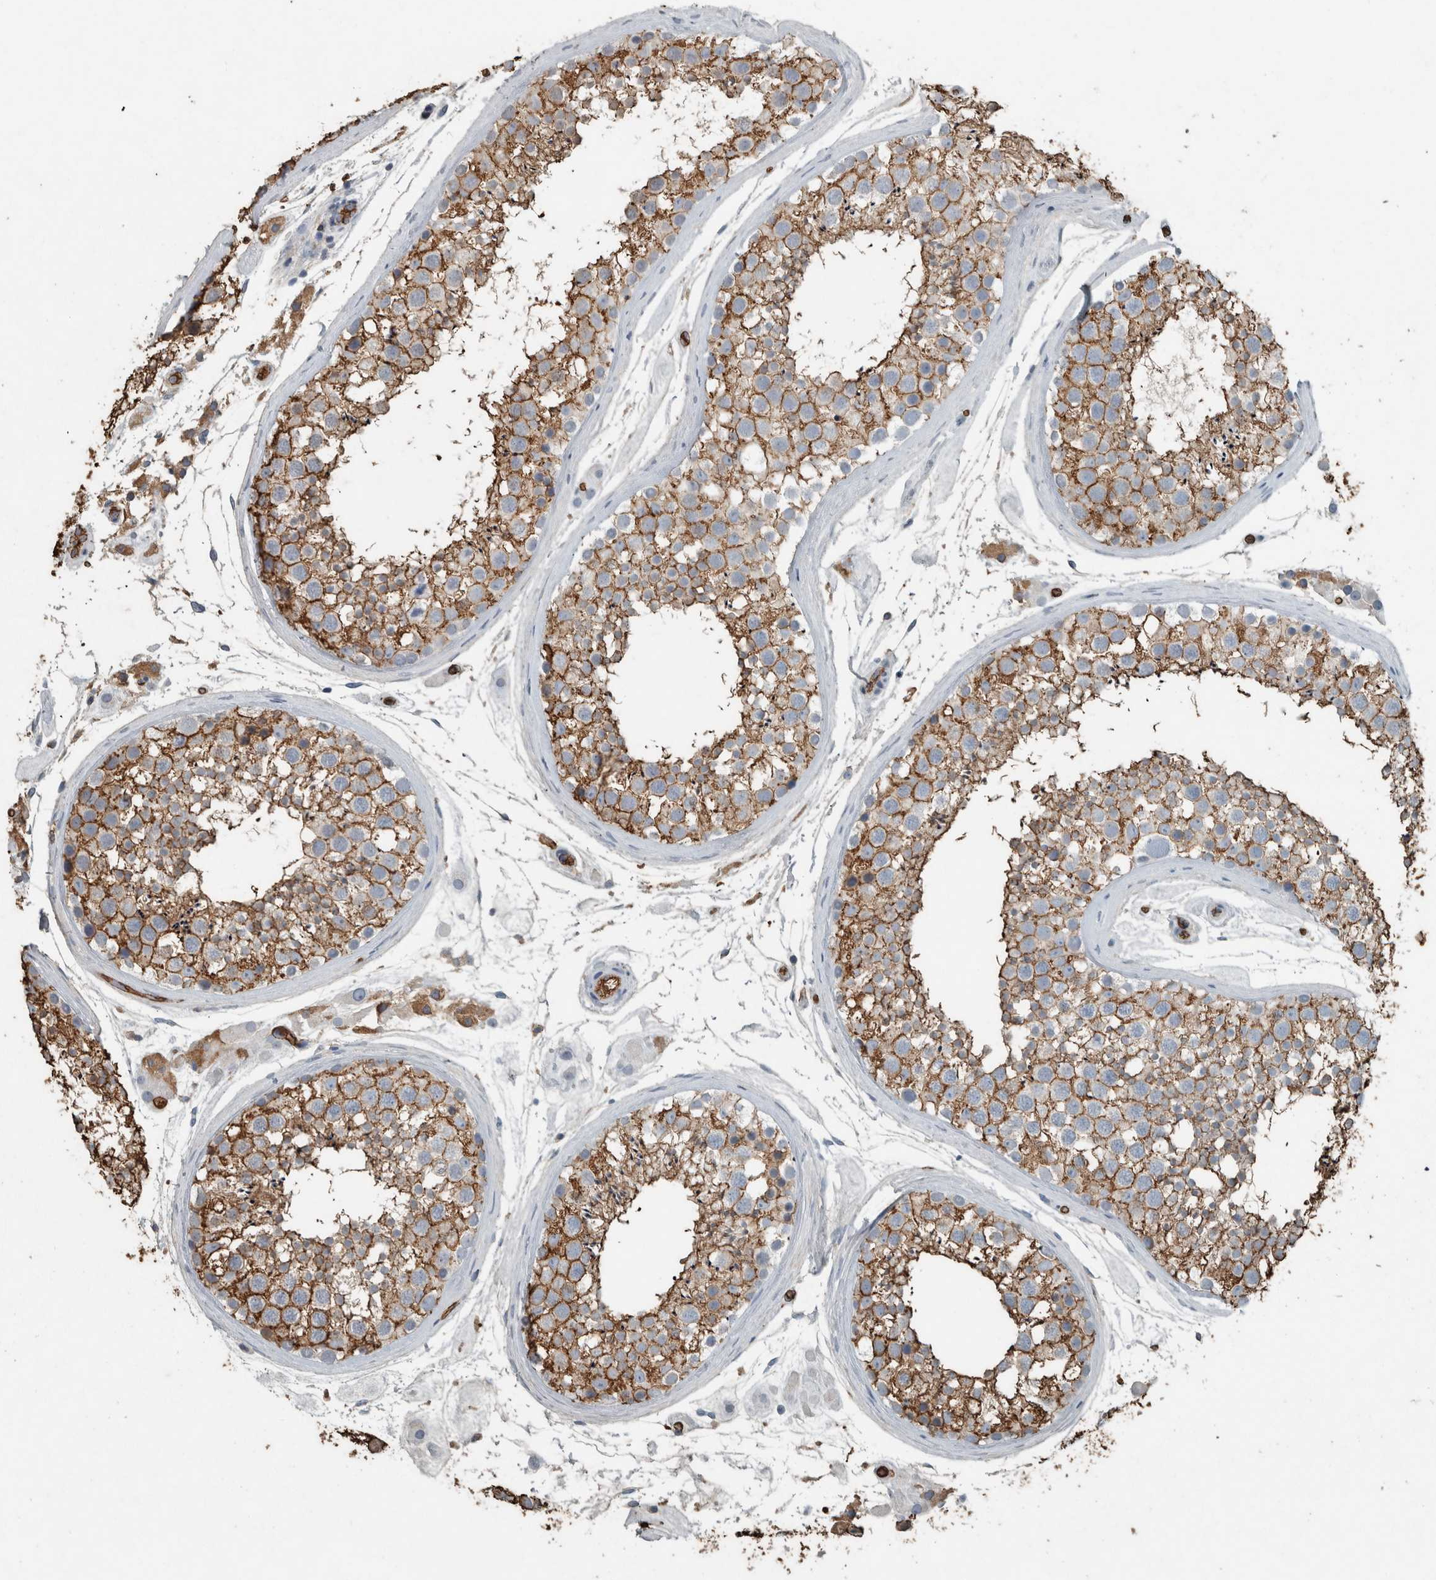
{"staining": {"intensity": "moderate", "quantity": ">75%", "location": "cytoplasmic/membranous"}, "tissue": "testis", "cell_type": "Cells in seminiferous ducts", "image_type": "normal", "snomed": [{"axis": "morphology", "description": "Normal tissue, NOS"}, {"axis": "topography", "description": "Testis"}], "caption": "IHC histopathology image of unremarkable testis: human testis stained using immunohistochemistry shows medium levels of moderate protein expression localized specifically in the cytoplasmic/membranous of cells in seminiferous ducts, appearing as a cytoplasmic/membranous brown color.", "gene": "LBP", "patient": {"sex": "male", "age": 46}}